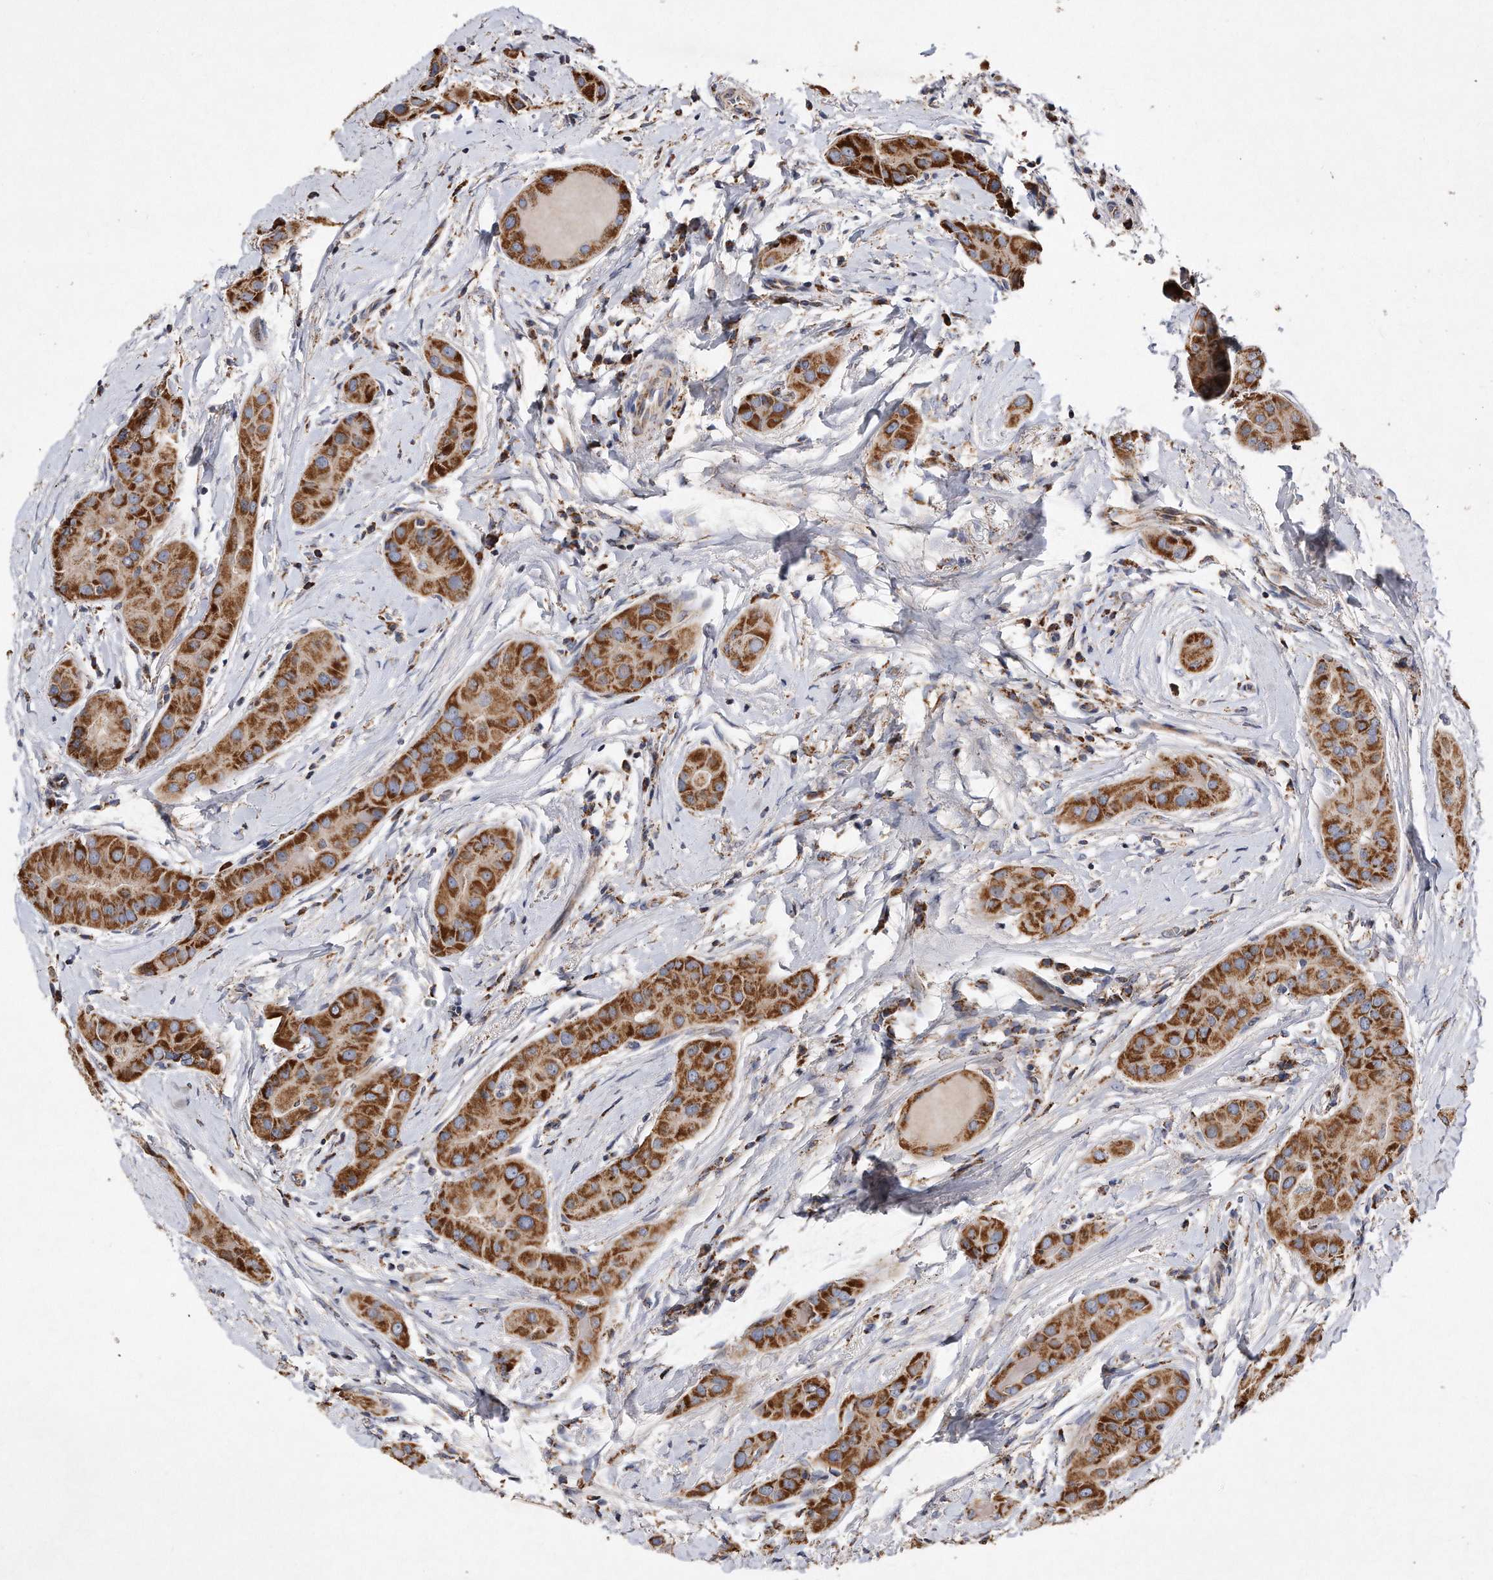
{"staining": {"intensity": "strong", "quantity": ">75%", "location": "cytoplasmic/membranous"}, "tissue": "thyroid cancer", "cell_type": "Tumor cells", "image_type": "cancer", "snomed": [{"axis": "morphology", "description": "Papillary adenocarcinoma, NOS"}, {"axis": "topography", "description": "Thyroid gland"}], "caption": "This photomicrograph shows thyroid cancer stained with immunohistochemistry (IHC) to label a protein in brown. The cytoplasmic/membranous of tumor cells show strong positivity for the protein. Nuclei are counter-stained blue.", "gene": "PPP5C", "patient": {"sex": "male", "age": 33}}